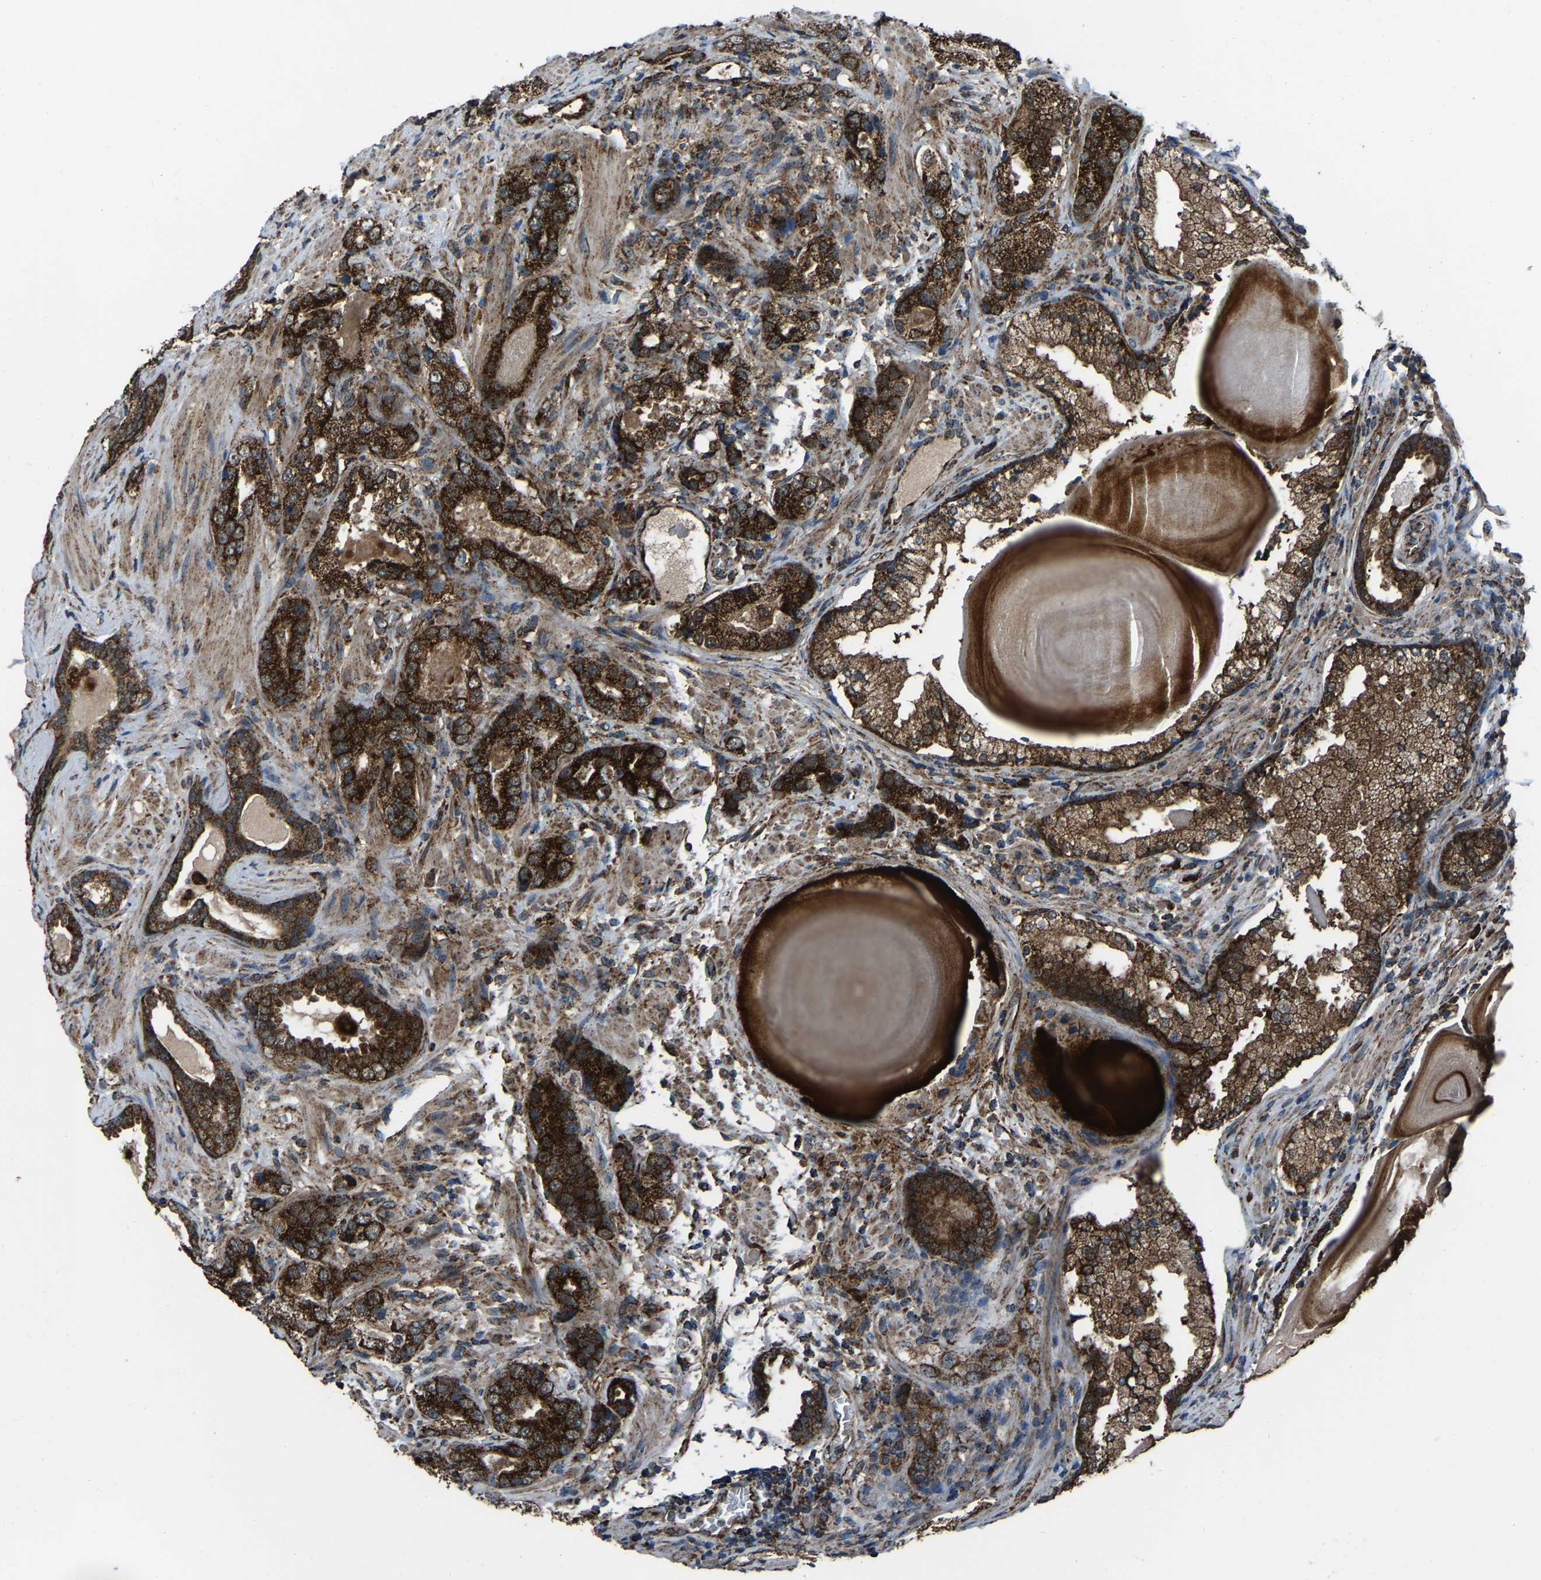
{"staining": {"intensity": "strong", "quantity": ">75%", "location": "cytoplasmic/membranous"}, "tissue": "prostate cancer", "cell_type": "Tumor cells", "image_type": "cancer", "snomed": [{"axis": "morphology", "description": "Adenocarcinoma, High grade"}, {"axis": "topography", "description": "Prostate"}], "caption": "Immunohistochemical staining of human prostate cancer demonstrates high levels of strong cytoplasmic/membranous protein staining in approximately >75% of tumor cells.", "gene": "AKR1A1", "patient": {"sex": "male", "age": 63}}